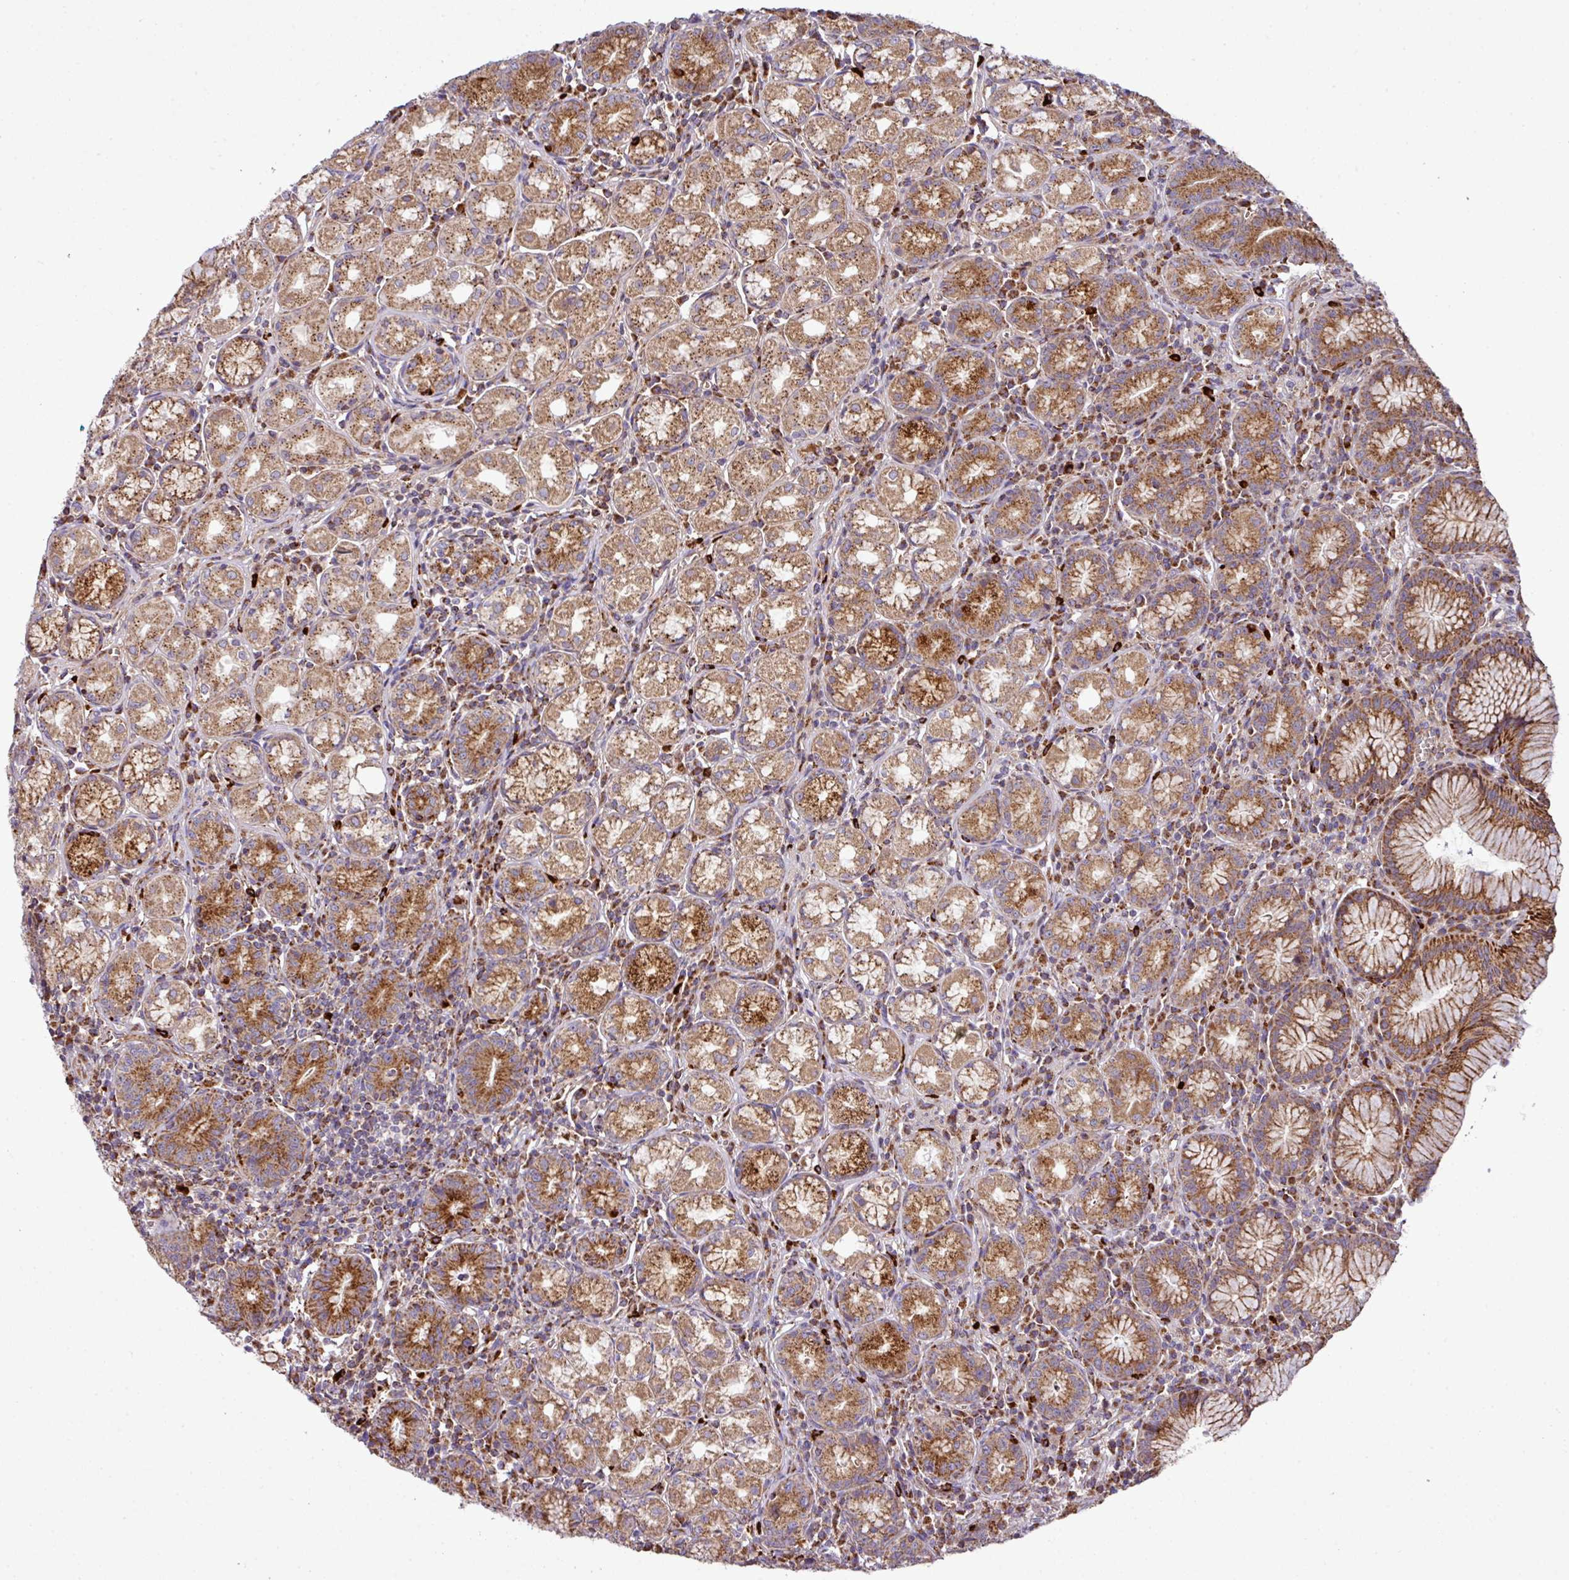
{"staining": {"intensity": "strong", "quantity": ">75%", "location": "cytoplasmic/membranous"}, "tissue": "stomach", "cell_type": "Glandular cells", "image_type": "normal", "snomed": [{"axis": "morphology", "description": "Normal tissue, NOS"}, {"axis": "topography", "description": "Stomach"}], "caption": "DAB immunohistochemical staining of normal human stomach exhibits strong cytoplasmic/membranous protein staining in about >75% of glandular cells. Immunohistochemistry (ihc) stains the protein in brown and the nuclei are stained blue.", "gene": "ZNF569", "patient": {"sex": "male", "age": 55}}